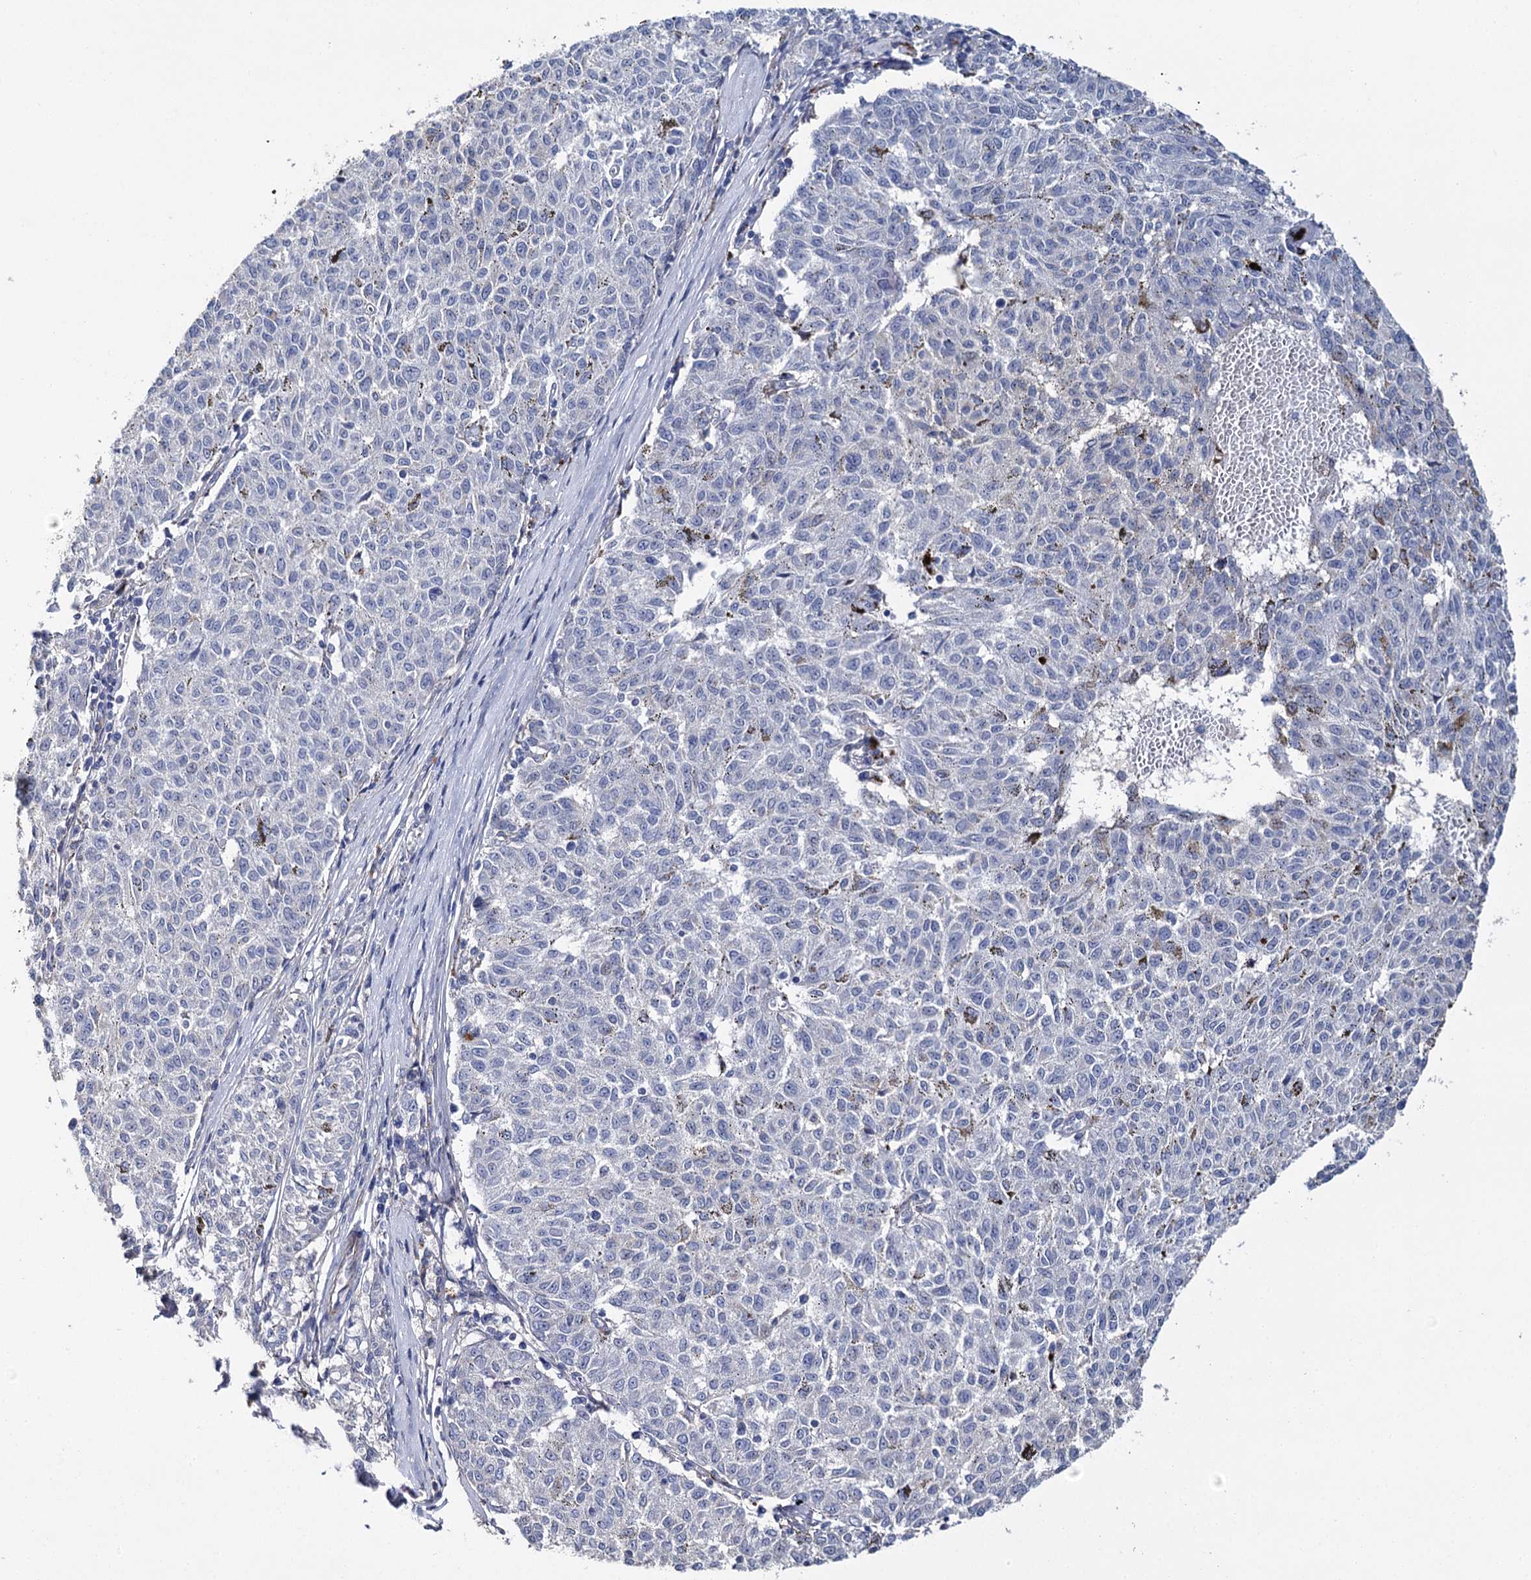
{"staining": {"intensity": "negative", "quantity": "none", "location": "none"}, "tissue": "melanoma", "cell_type": "Tumor cells", "image_type": "cancer", "snomed": [{"axis": "morphology", "description": "Malignant melanoma, NOS"}, {"axis": "topography", "description": "Skin"}], "caption": "Immunohistochemical staining of human malignant melanoma displays no significant expression in tumor cells.", "gene": "EPYC", "patient": {"sex": "female", "age": 72}}